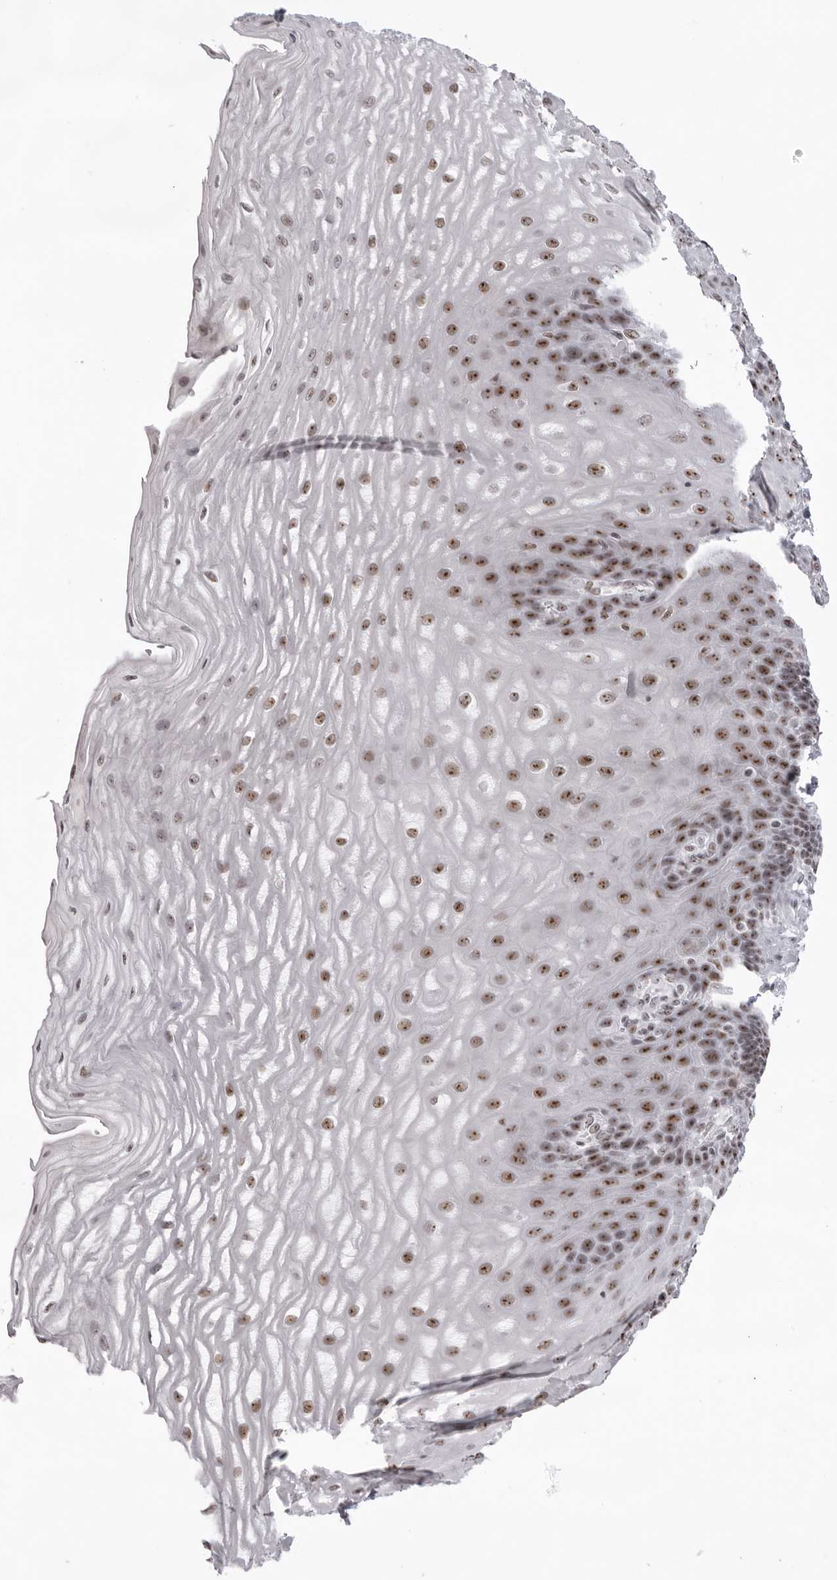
{"staining": {"intensity": "strong", "quantity": ">75%", "location": "nuclear"}, "tissue": "esophagus", "cell_type": "Squamous epithelial cells", "image_type": "normal", "snomed": [{"axis": "morphology", "description": "Normal tissue, NOS"}, {"axis": "topography", "description": "Esophagus"}], "caption": "Immunohistochemical staining of normal human esophagus shows high levels of strong nuclear positivity in about >75% of squamous epithelial cells.", "gene": "DHX9", "patient": {"sex": "male", "age": 54}}